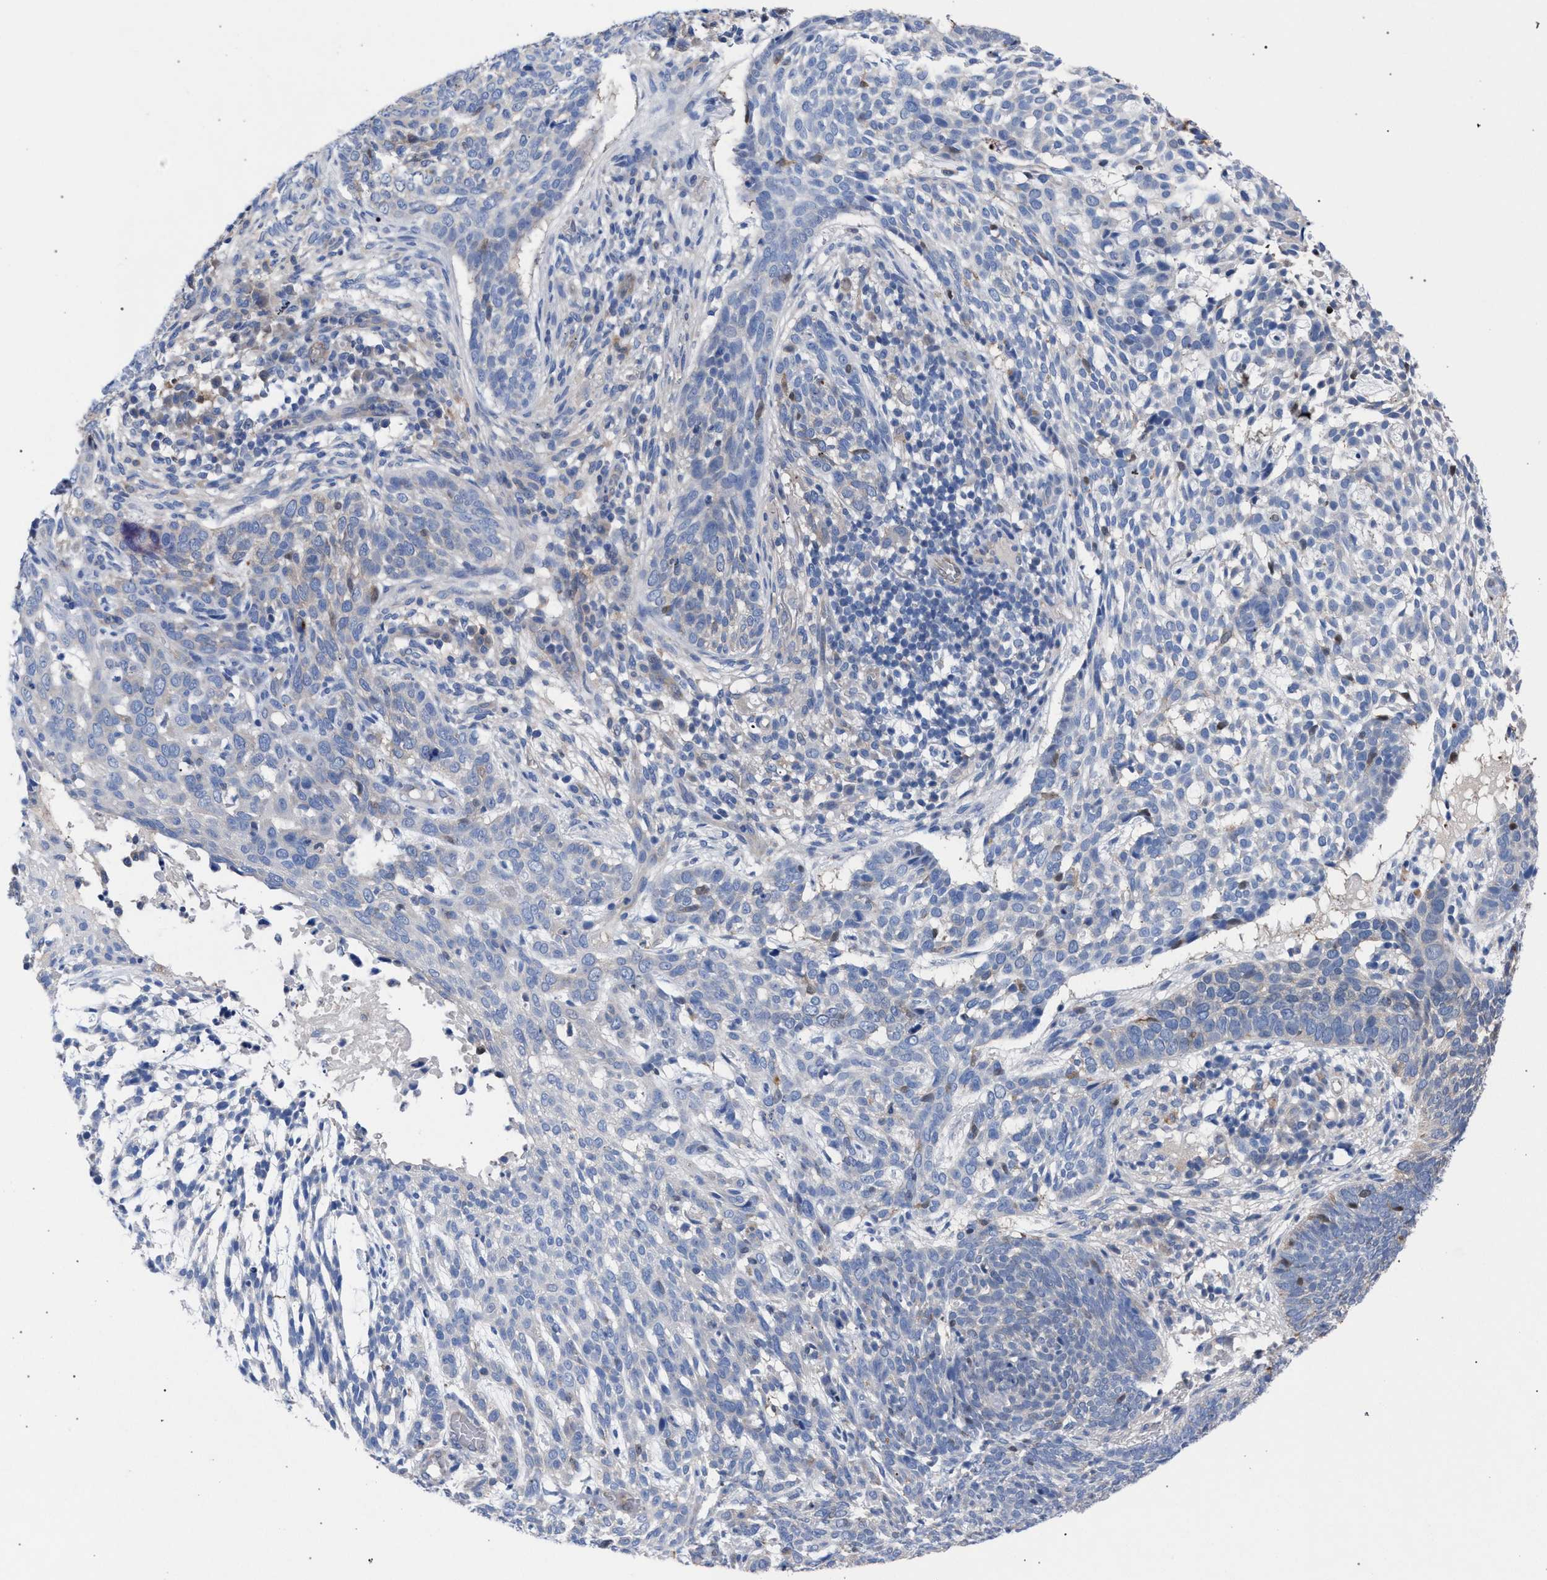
{"staining": {"intensity": "negative", "quantity": "none", "location": "none"}, "tissue": "skin cancer", "cell_type": "Tumor cells", "image_type": "cancer", "snomed": [{"axis": "morphology", "description": "Basal cell carcinoma"}, {"axis": "topography", "description": "Skin"}], "caption": "Immunohistochemistry micrograph of neoplastic tissue: human skin cancer (basal cell carcinoma) stained with DAB reveals no significant protein positivity in tumor cells.", "gene": "GMPR", "patient": {"sex": "female", "age": 64}}